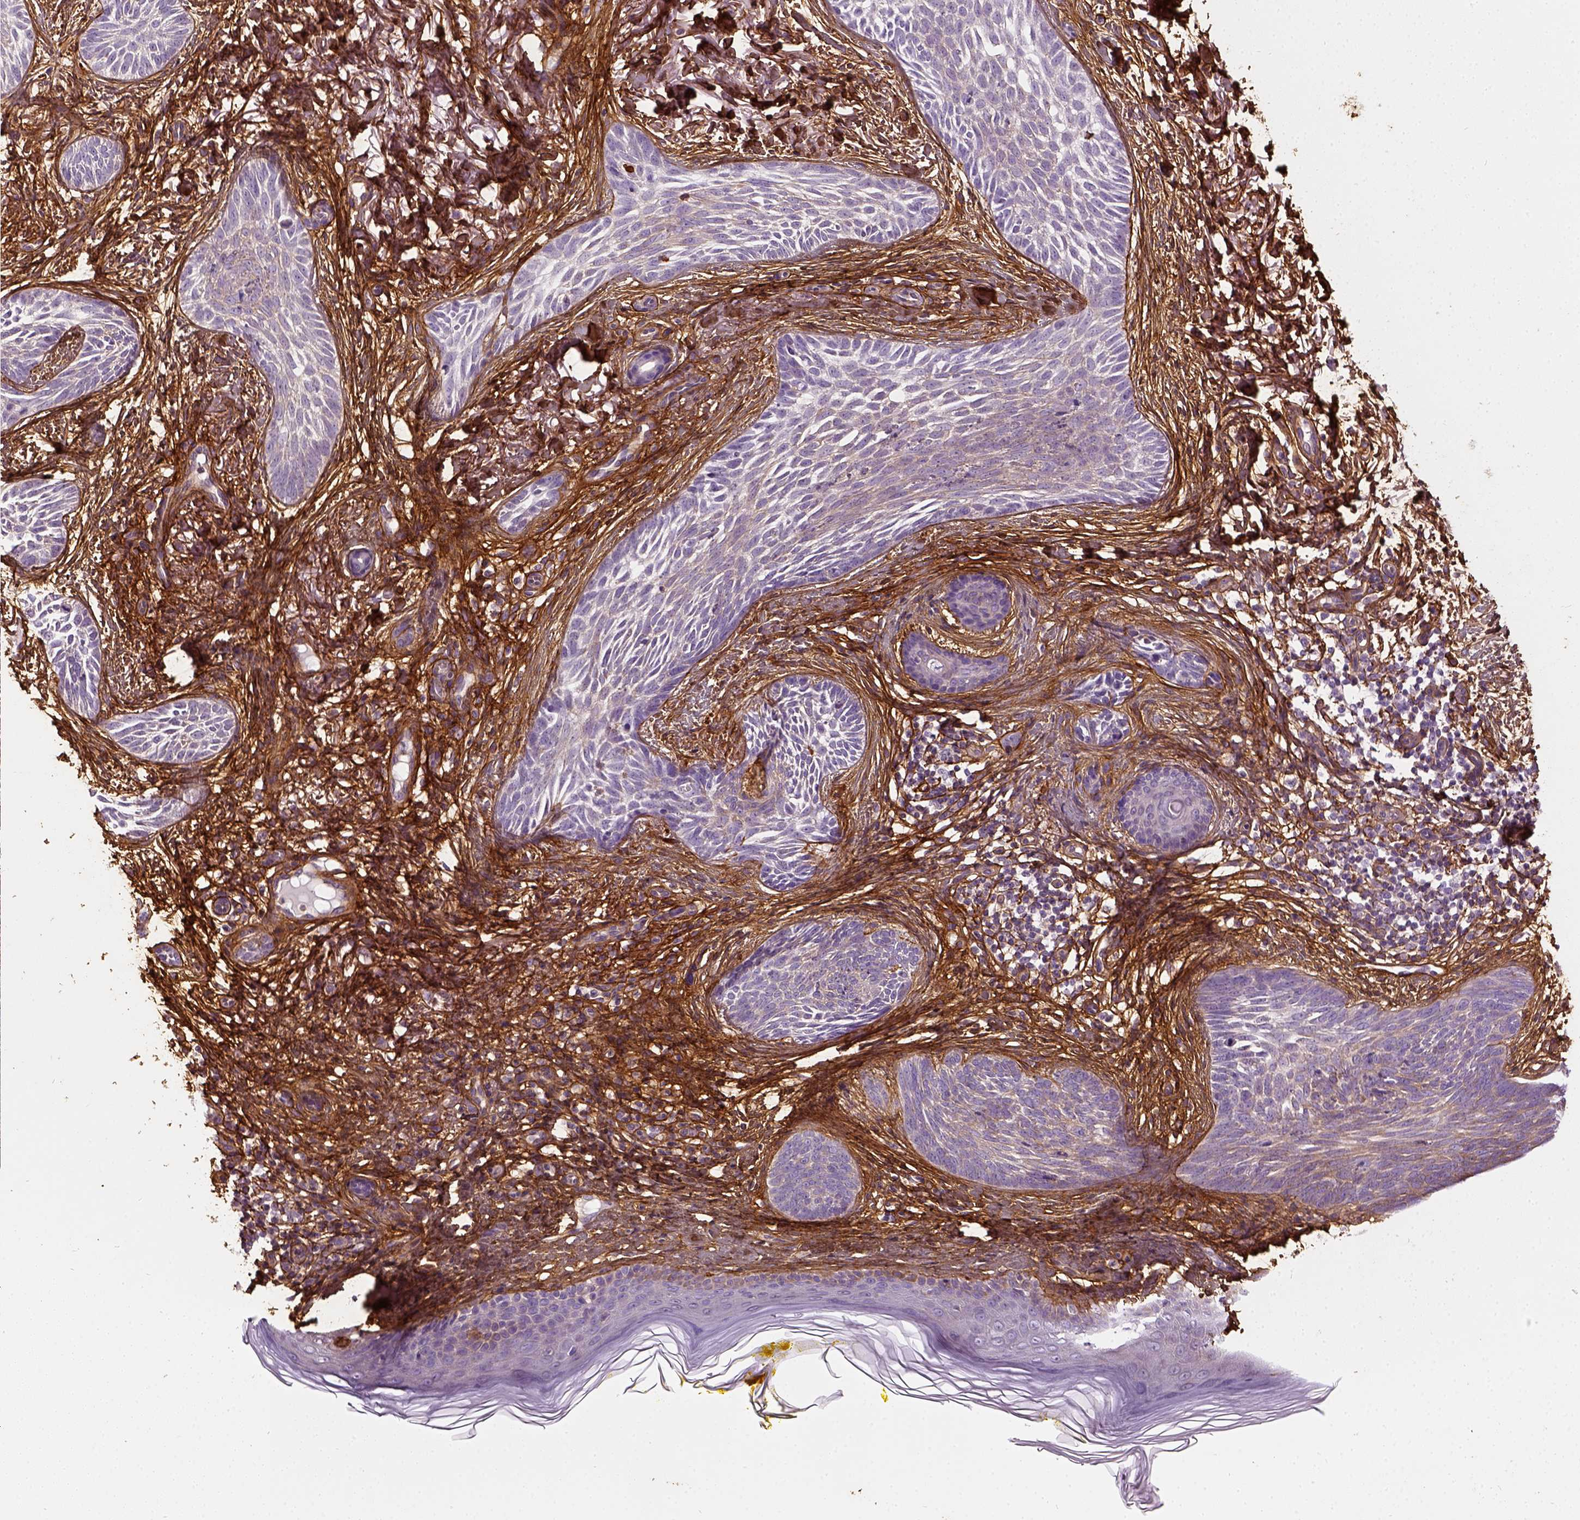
{"staining": {"intensity": "negative", "quantity": "none", "location": "none"}, "tissue": "skin cancer", "cell_type": "Tumor cells", "image_type": "cancer", "snomed": [{"axis": "morphology", "description": "Basal cell carcinoma"}, {"axis": "topography", "description": "Skin"}], "caption": "Immunohistochemistry (IHC) photomicrograph of neoplastic tissue: skin cancer (basal cell carcinoma) stained with DAB shows no significant protein positivity in tumor cells.", "gene": "COL6A2", "patient": {"sex": "female", "age": 68}}